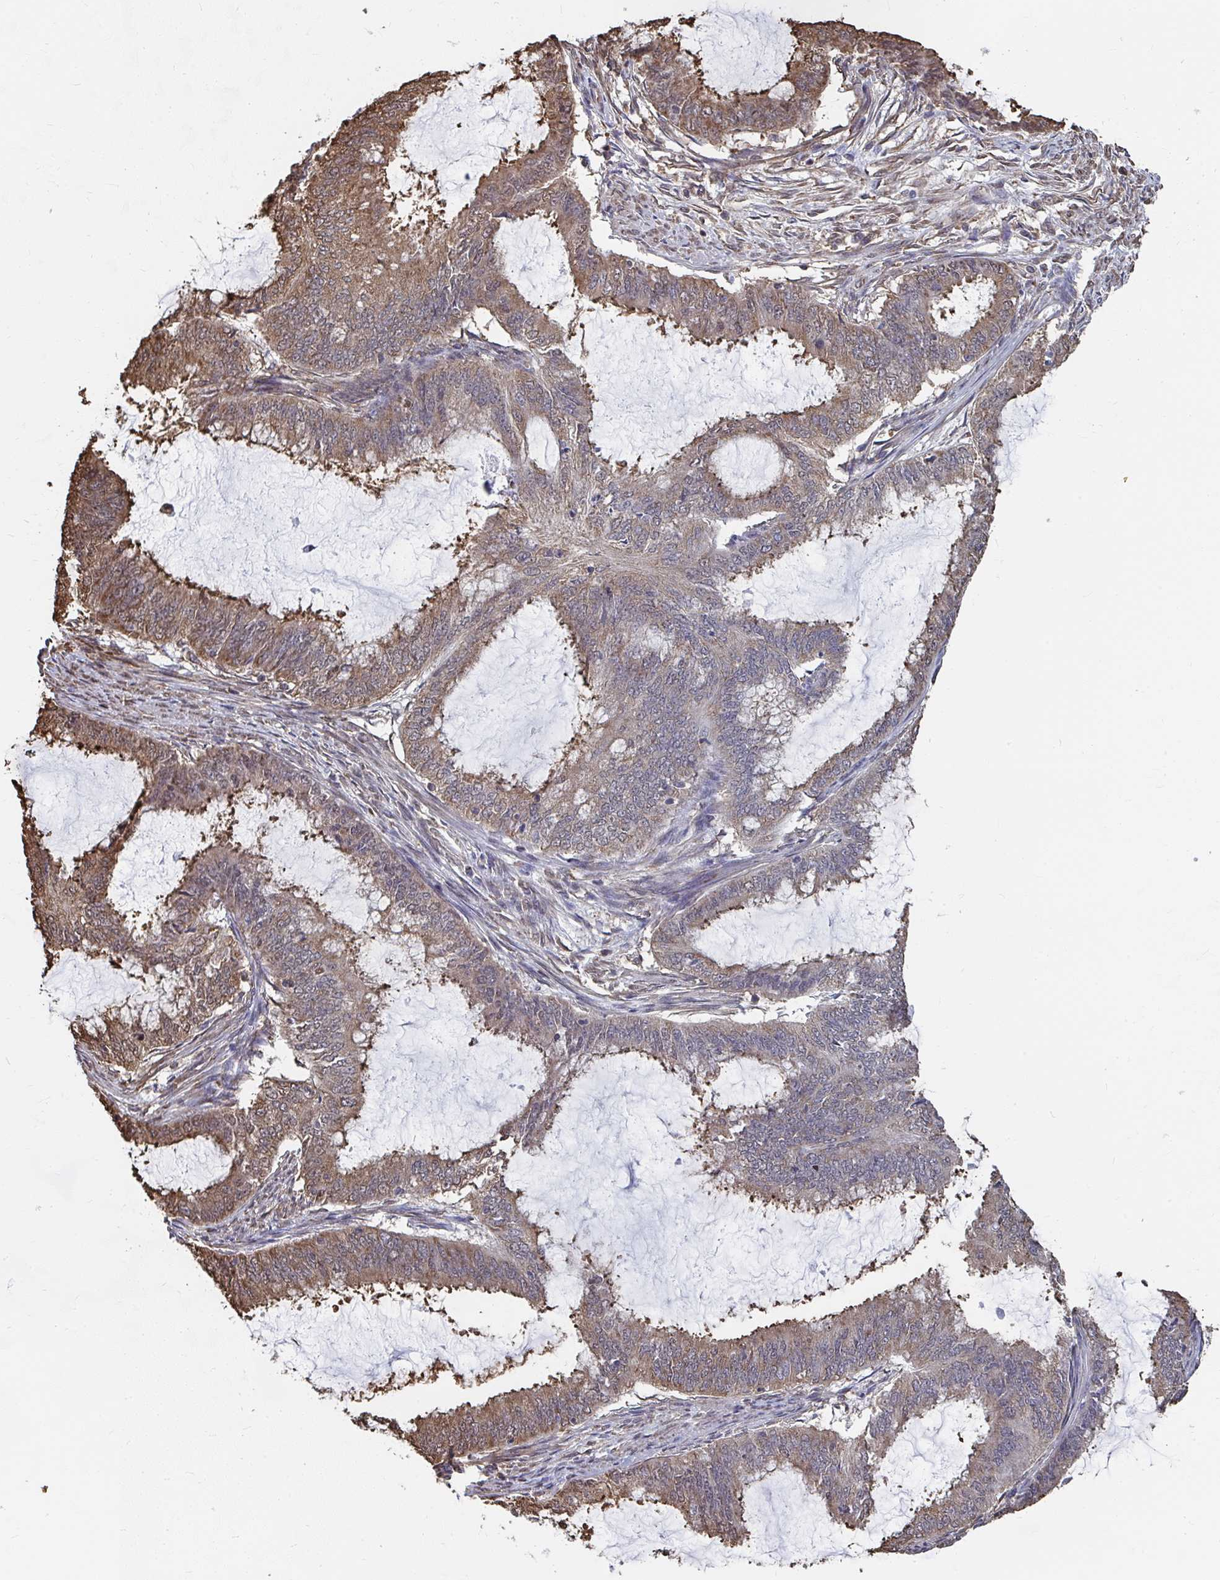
{"staining": {"intensity": "moderate", "quantity": "<25%", "location": "cytoplasmic/membranous"}, "tissue": "endometrial cancer", "cell_type": "Tumor cells", "image_type": "cancer", "snomed": [{"axis": "morphology", "description": "Adenocarcinoma, NOS"}, {"axis": "topography", "description": "Endometrium"}], "caption": "Endometrial adenocarcinoma stained with a brown dye exhibits moderate cytoplasmic/membranous positive positivity in about <25% of tumor cells.", "gene": "SYNCRIP", "patient": {"sex": "female", "age": 51}}